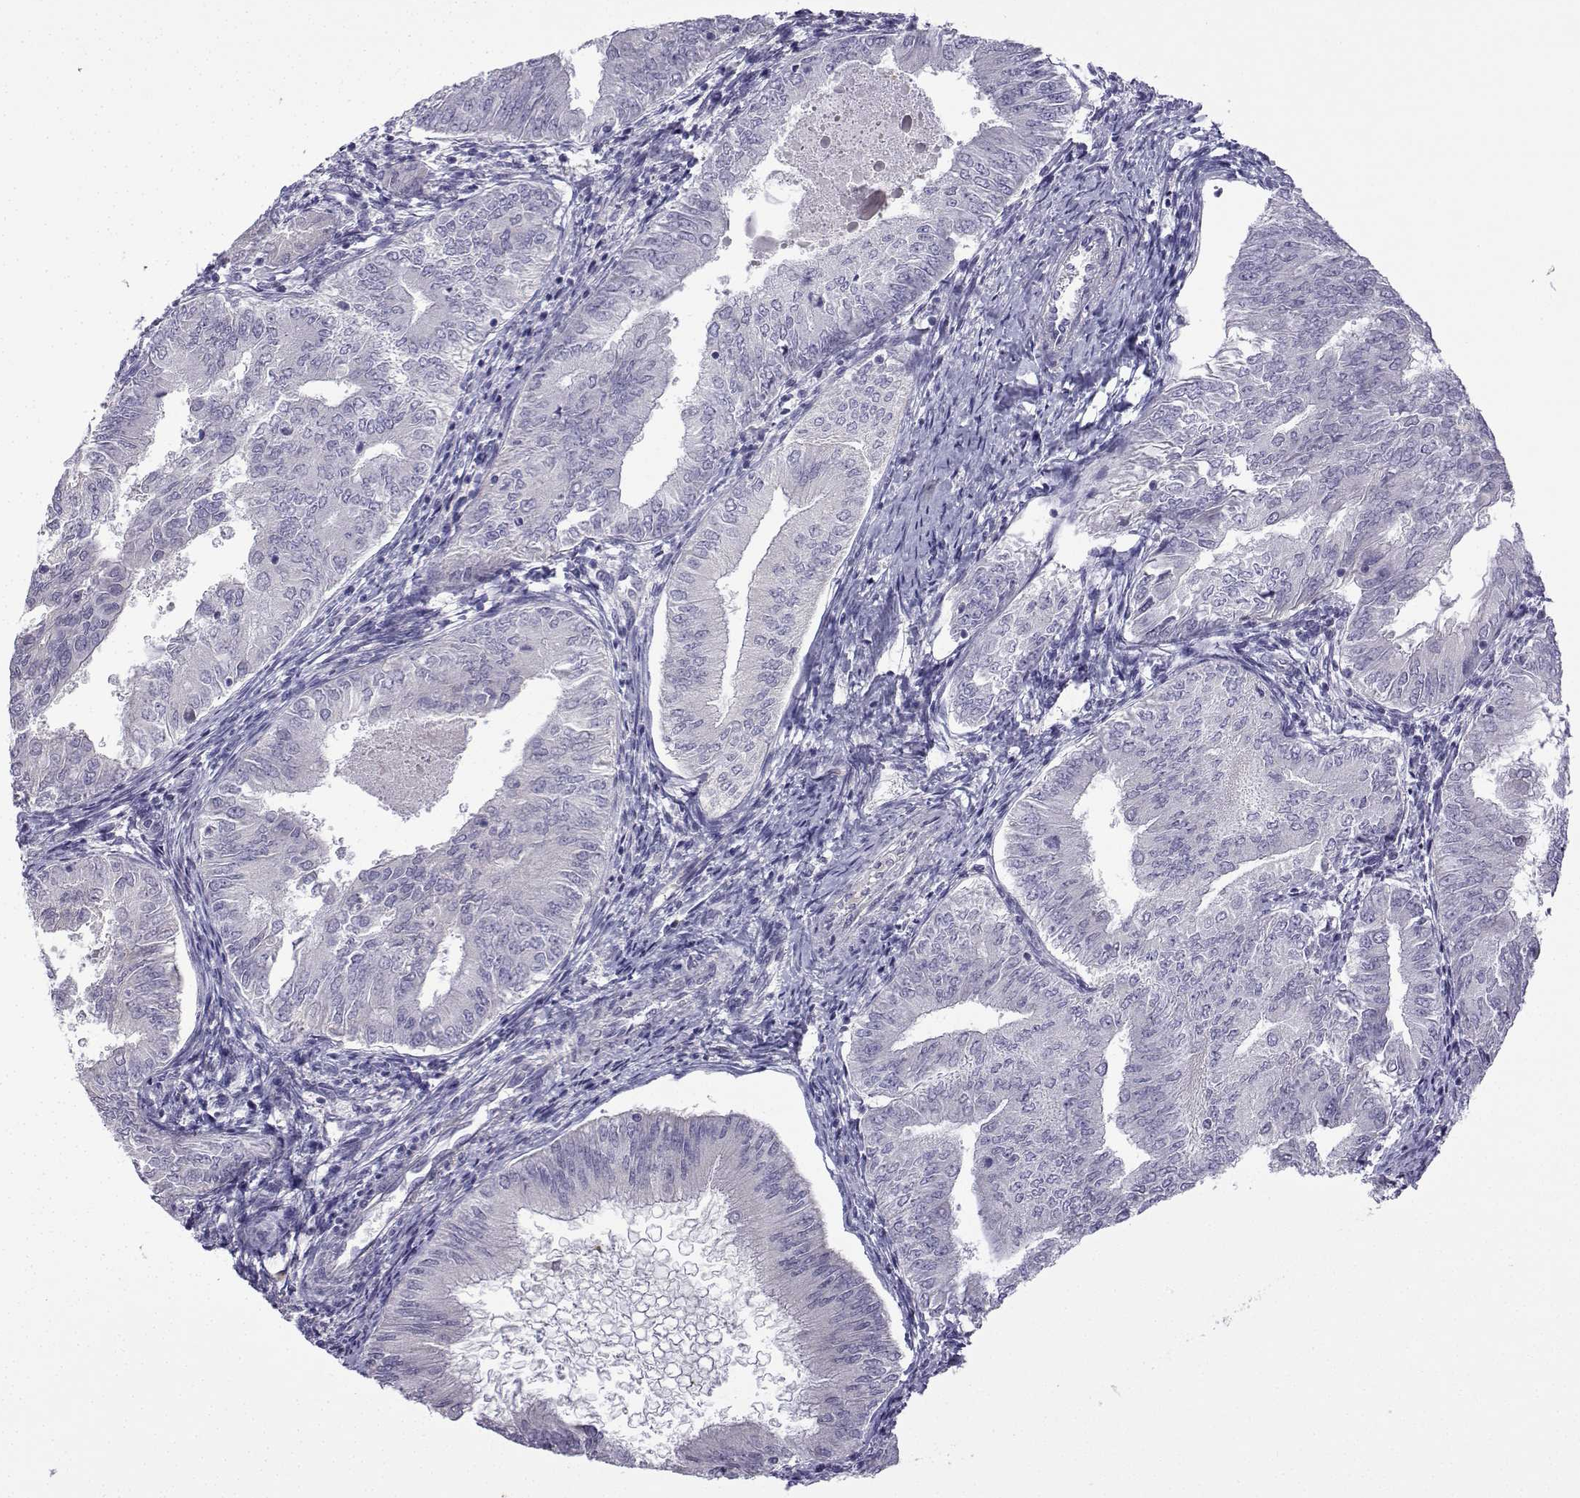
{"staining": {"intensity": "negative", "quantity": "none", "location": "none"}, "tissue": "endometrial cancer", "cell_type": "Tumor cells", "image_type": "cancer", "snomed": [{"axis": "morphology", "description": "Adenocarcinoma, NOS"}, {"axis": "topography", "description": "Endometrium"}], "caption": "IHC histopathology image of adenocarcinoma (endometrial) stained for a protein (brown), which exhibits no expression in tumor cells.", "gene": "SPACA7", "patient": {"sex": "female", "age": 53}}